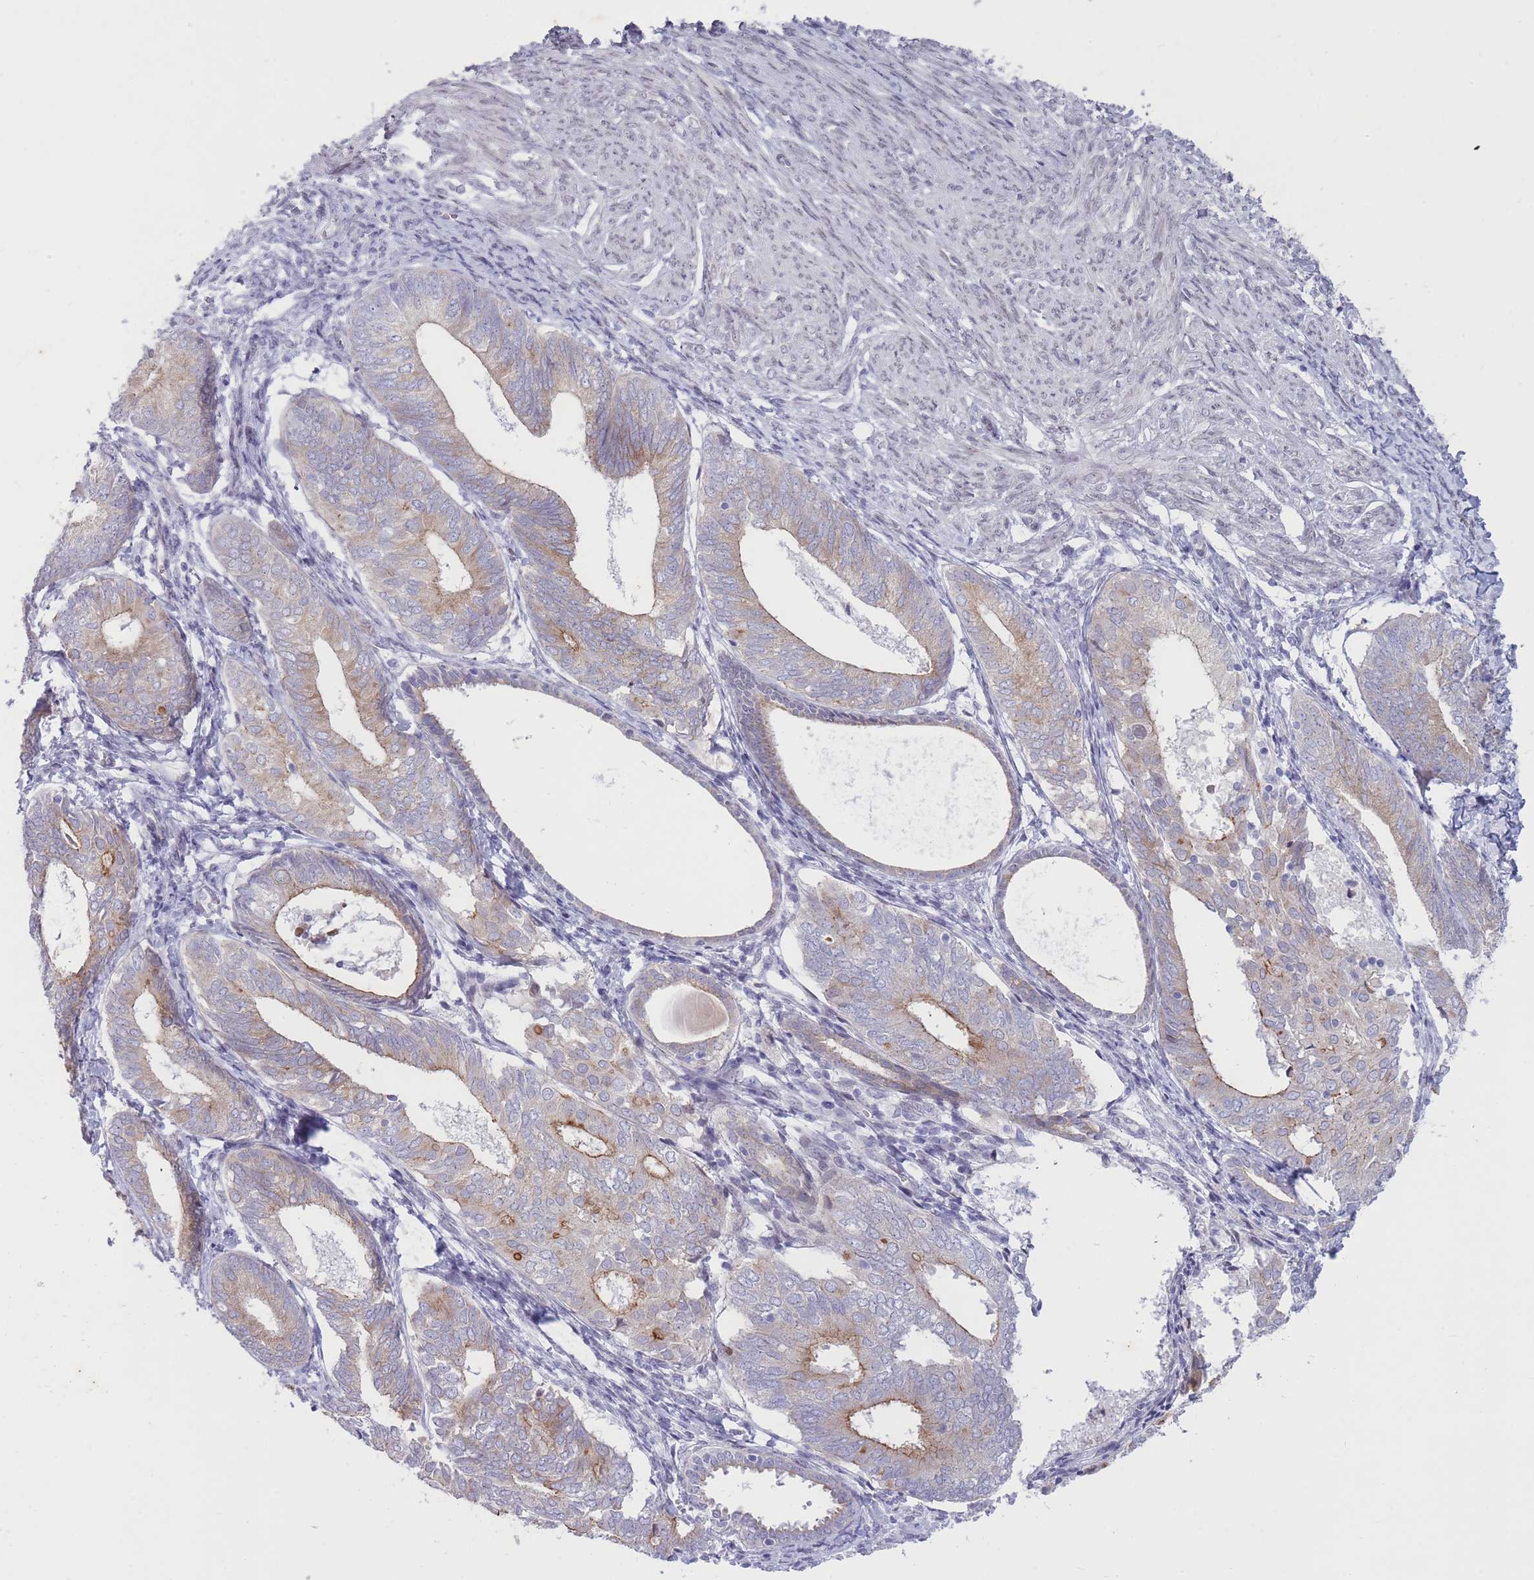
{"staining": {"intensity": "moderate", "quantity": "<25%", "location": "cytoplasmic/membranous"}, "tissue": "endometrial cancer", "cell_type": "Tumor cells", "image_type": "cancer", "snomed": [{"axis": "morphology", "description": "Adenocarcinoma, NOS"}, {"axis": "topography", "description": "Endometrium"}], "caption": "Moderate cytoplasmic/membranous expression for a protein is present in about <25% of tumor cells of endometrial adenocarcinoma using immunohistochemistry.", "gene": "HOOK2", "patient": {"sex": "female", "age": 87}}